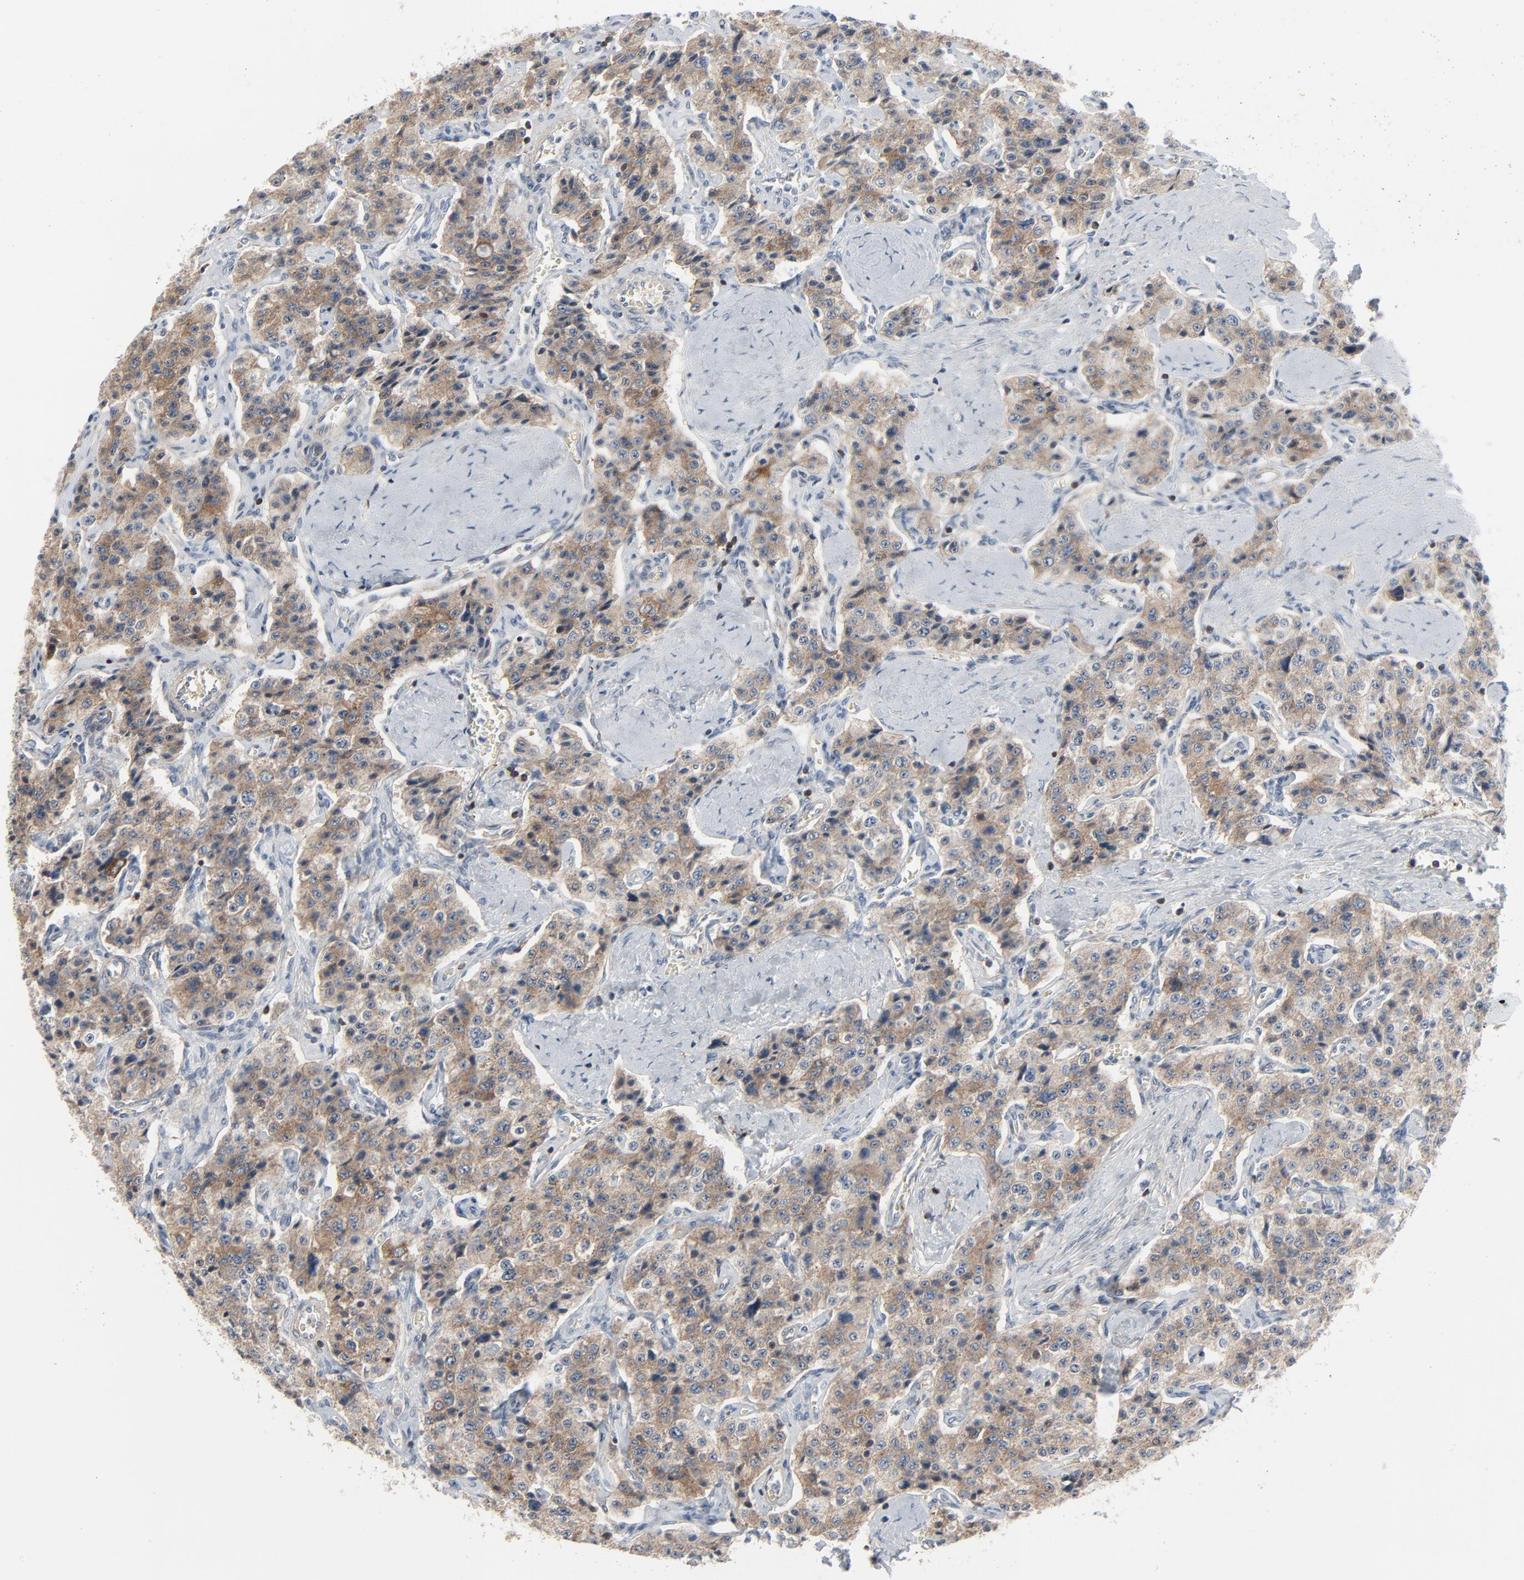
{"staining": {"intensity": "moderate", "quantity": ">75%", "location": "cytoplasmic/membranous"}, "tissue": "carcinoid", "cell_type": "Tumor cells", "image_type": "cancer", "snomed": [{"axis": "morphology", "description": "Carcinoid, malignant, NOS"}, {"axis": "topography", "description": "Small intestine"}], "caption": "Protein positivity by immunohistochemistry (IHC) exhibits moderate cytoplasmic/membranous expression in approximately >75% of tumor cells in carcinoid. Immunohistochemistry (ihc) stains the protein of interest in brown and the nuclei are stained blue.", "gene": "OPTN", "patient": {"sex": "male", "age": 52}}